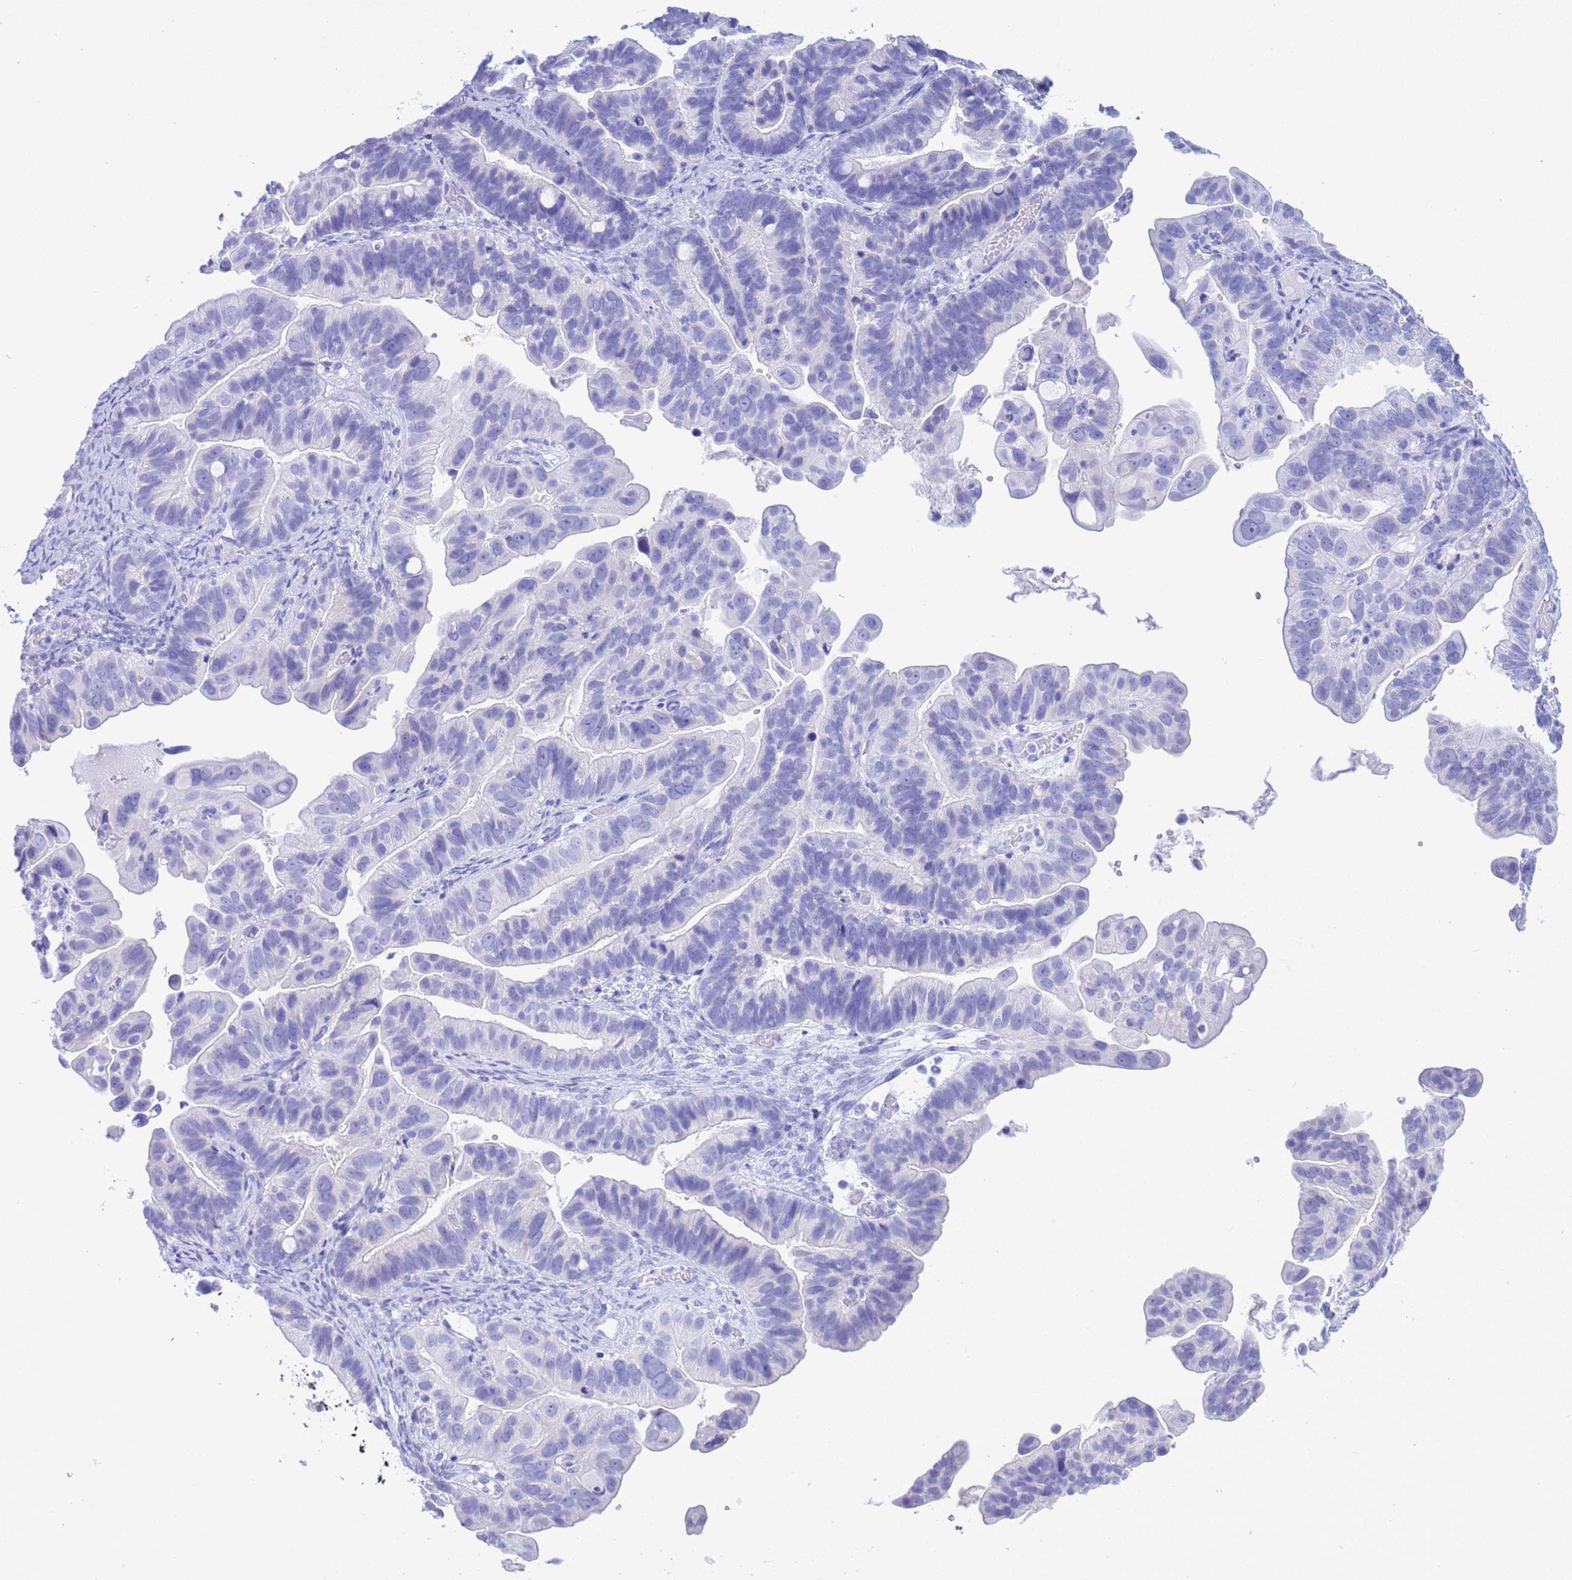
{"staining": {"intensity": "negative", "quantity": "none", "location": "none"}, "tissue": "ovarian cancer", "cell_type": "Tumor cells", "image_type": "cancer", "snomed": [{"axis": "morphology", "description": "Cystadenocarcinoma, serous, NOS"}, {"axis": "topography", "description": "Ovary"}], "caption": "IHC photomicrograph of human ovarian serous cystadenocarcinoma stained for a protein (brown), which exhibits no positivity in tumor cells.", "gene": "GSTM1", "patient": {"sex": "female", "age": 56}}